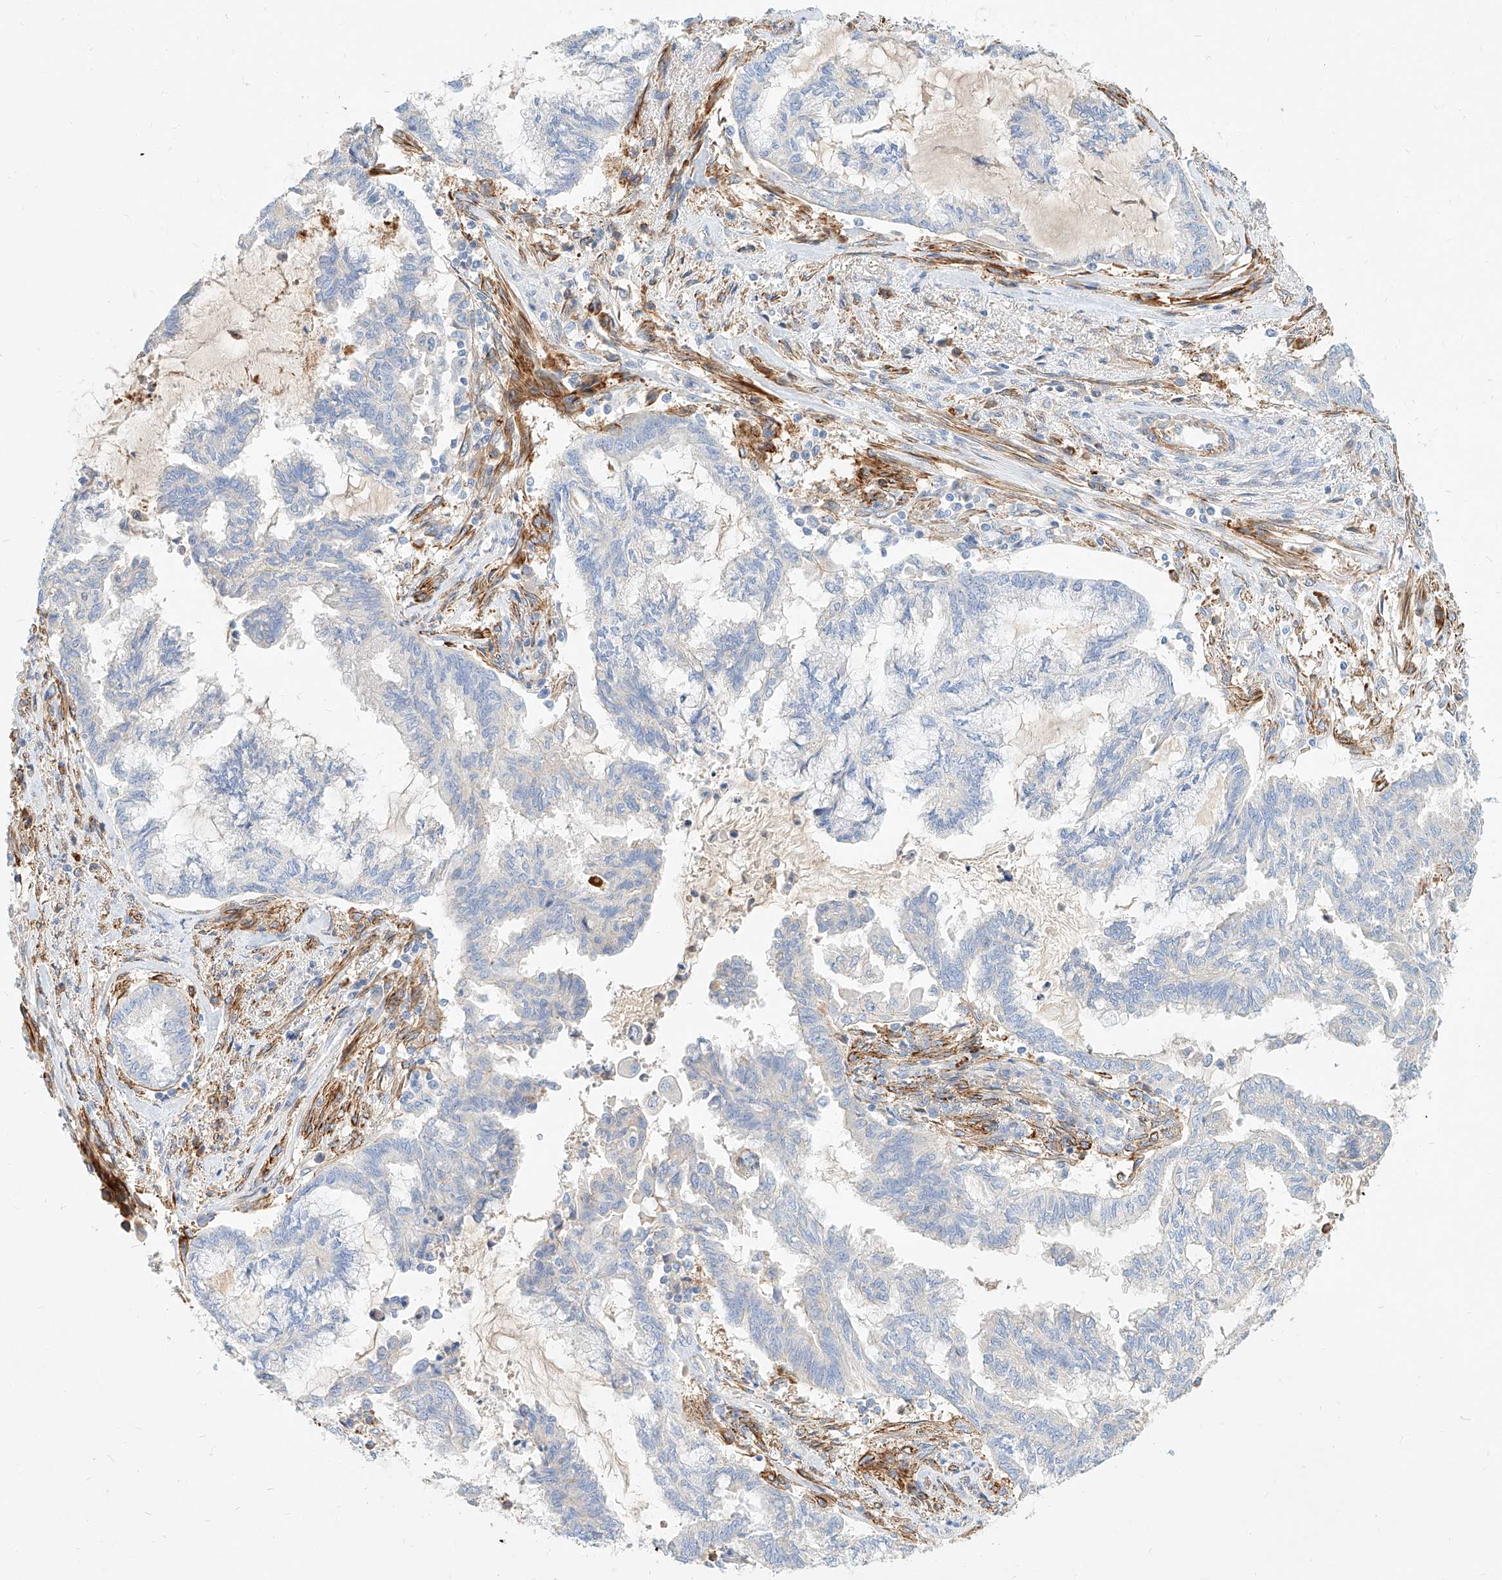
{"staining": {"intensity": "negative", "quantity": "none", "location": "none"}, "tissue": "endometrial cancer", "cell_type": "Tumor cells", "image_type": "cancer", "snomed": [{"axis": "morphology", "description": "Adenocarcinoma, NOS"}, {"axis": "topography", "description": "Endometrium"}], "caption": "This is an immunohistochemistry image of adenocarcinoma (endometrial). There is no expression in tumor cells.", "gene": "KCNH5", "patient": {"sex": "female", "age": 86}}